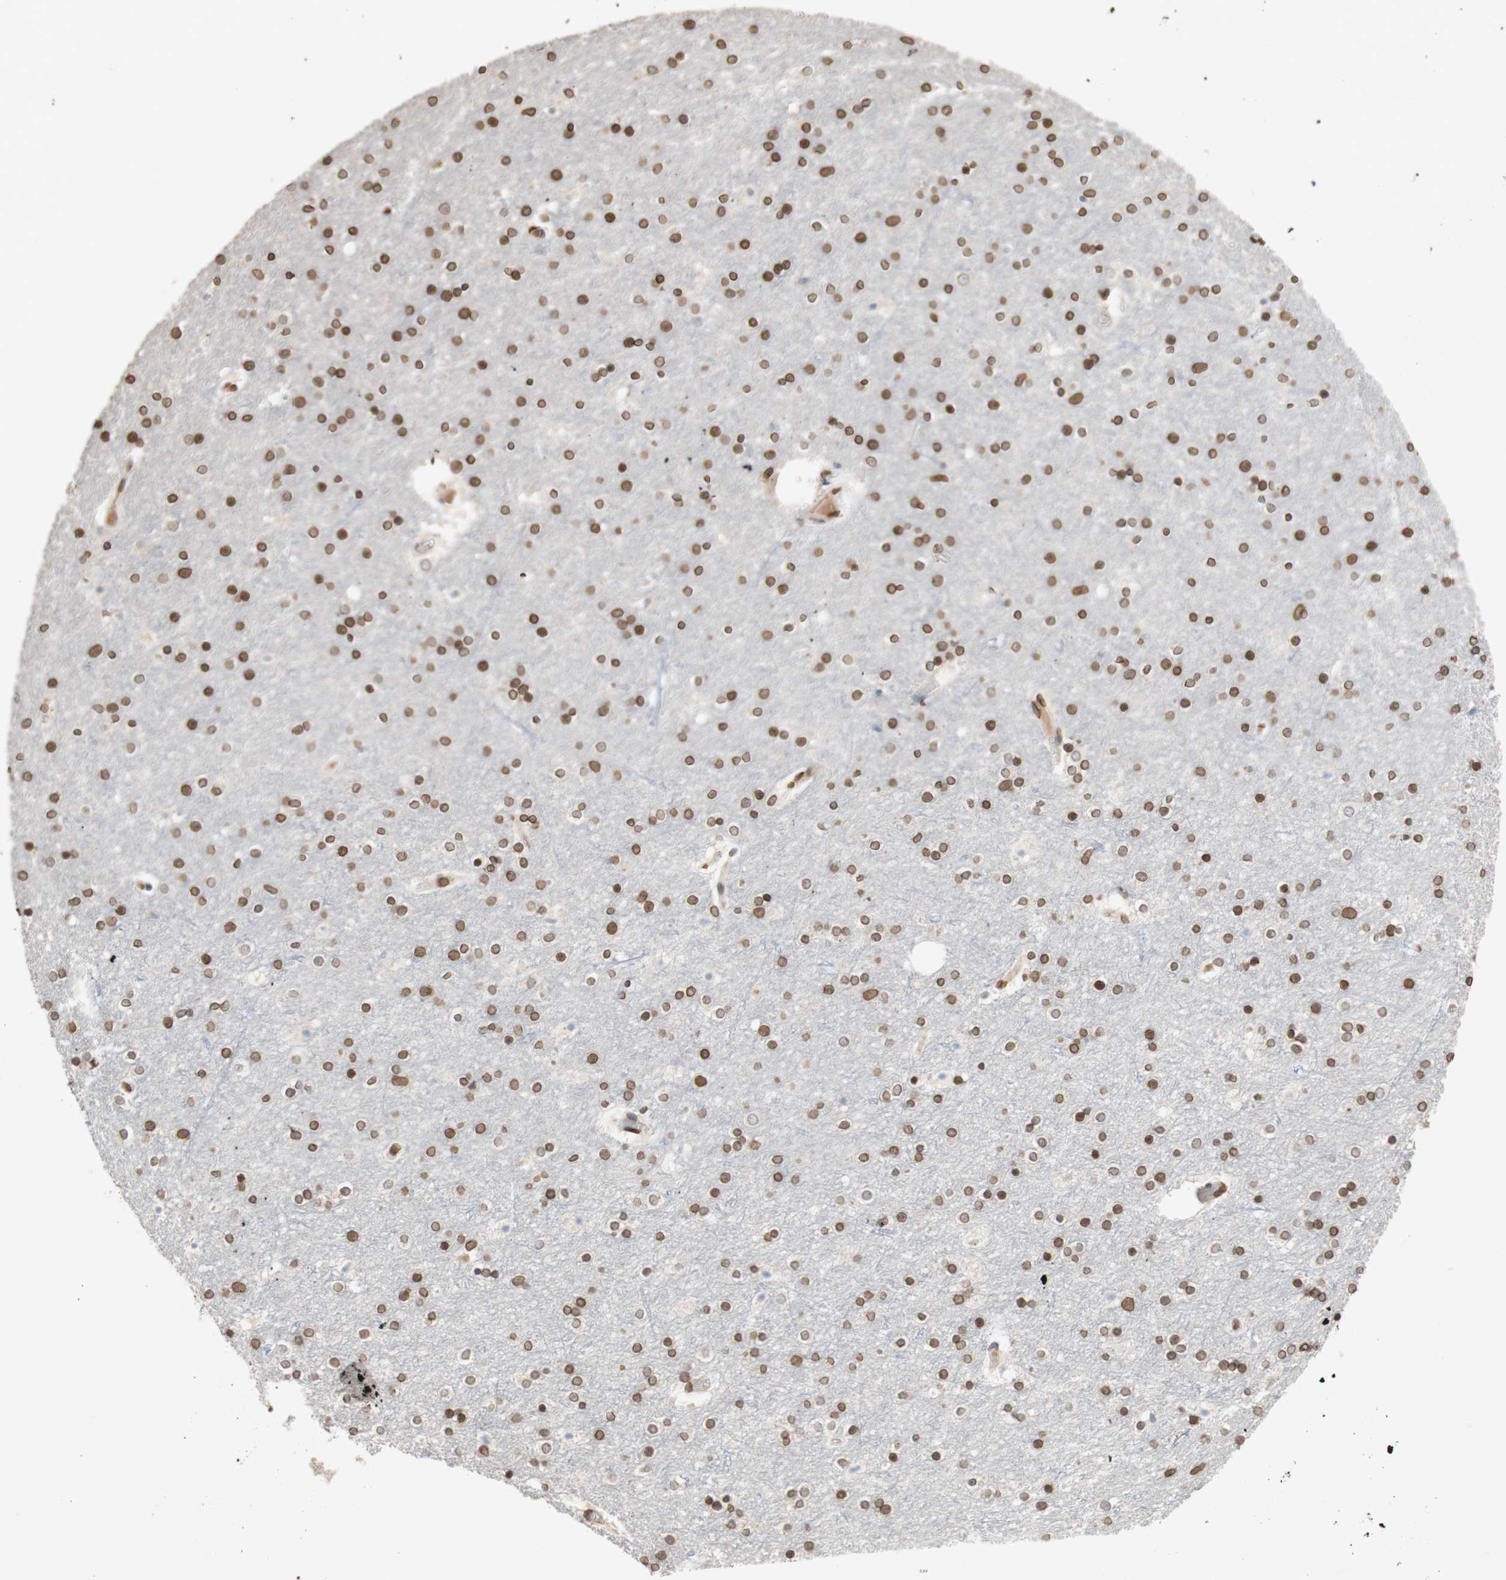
{"staining": {"intensity": "moderate", "quantity": ">75%", "location": "nuclear"}, "tissue": "cerebral cortex", "cell_type": "Endothelial cells", "image_type": "normal", "snomed": [{"axis": "morphology", "description": "Normal tissue, NOS"}, {"axis": "topography", "description": "Cerebral cortex"}], "caption": "Immunohistochemical staining of unremarkable cerebral cortex demonstrates >75% levels of moderate nuclear protein expression in approximately >75% of endothelial cells. (DAB IHC, brown staining for protein, blue staining for nuclei).", "gene": "TMPO", "patient": {"sex": "female", "age": 54}}